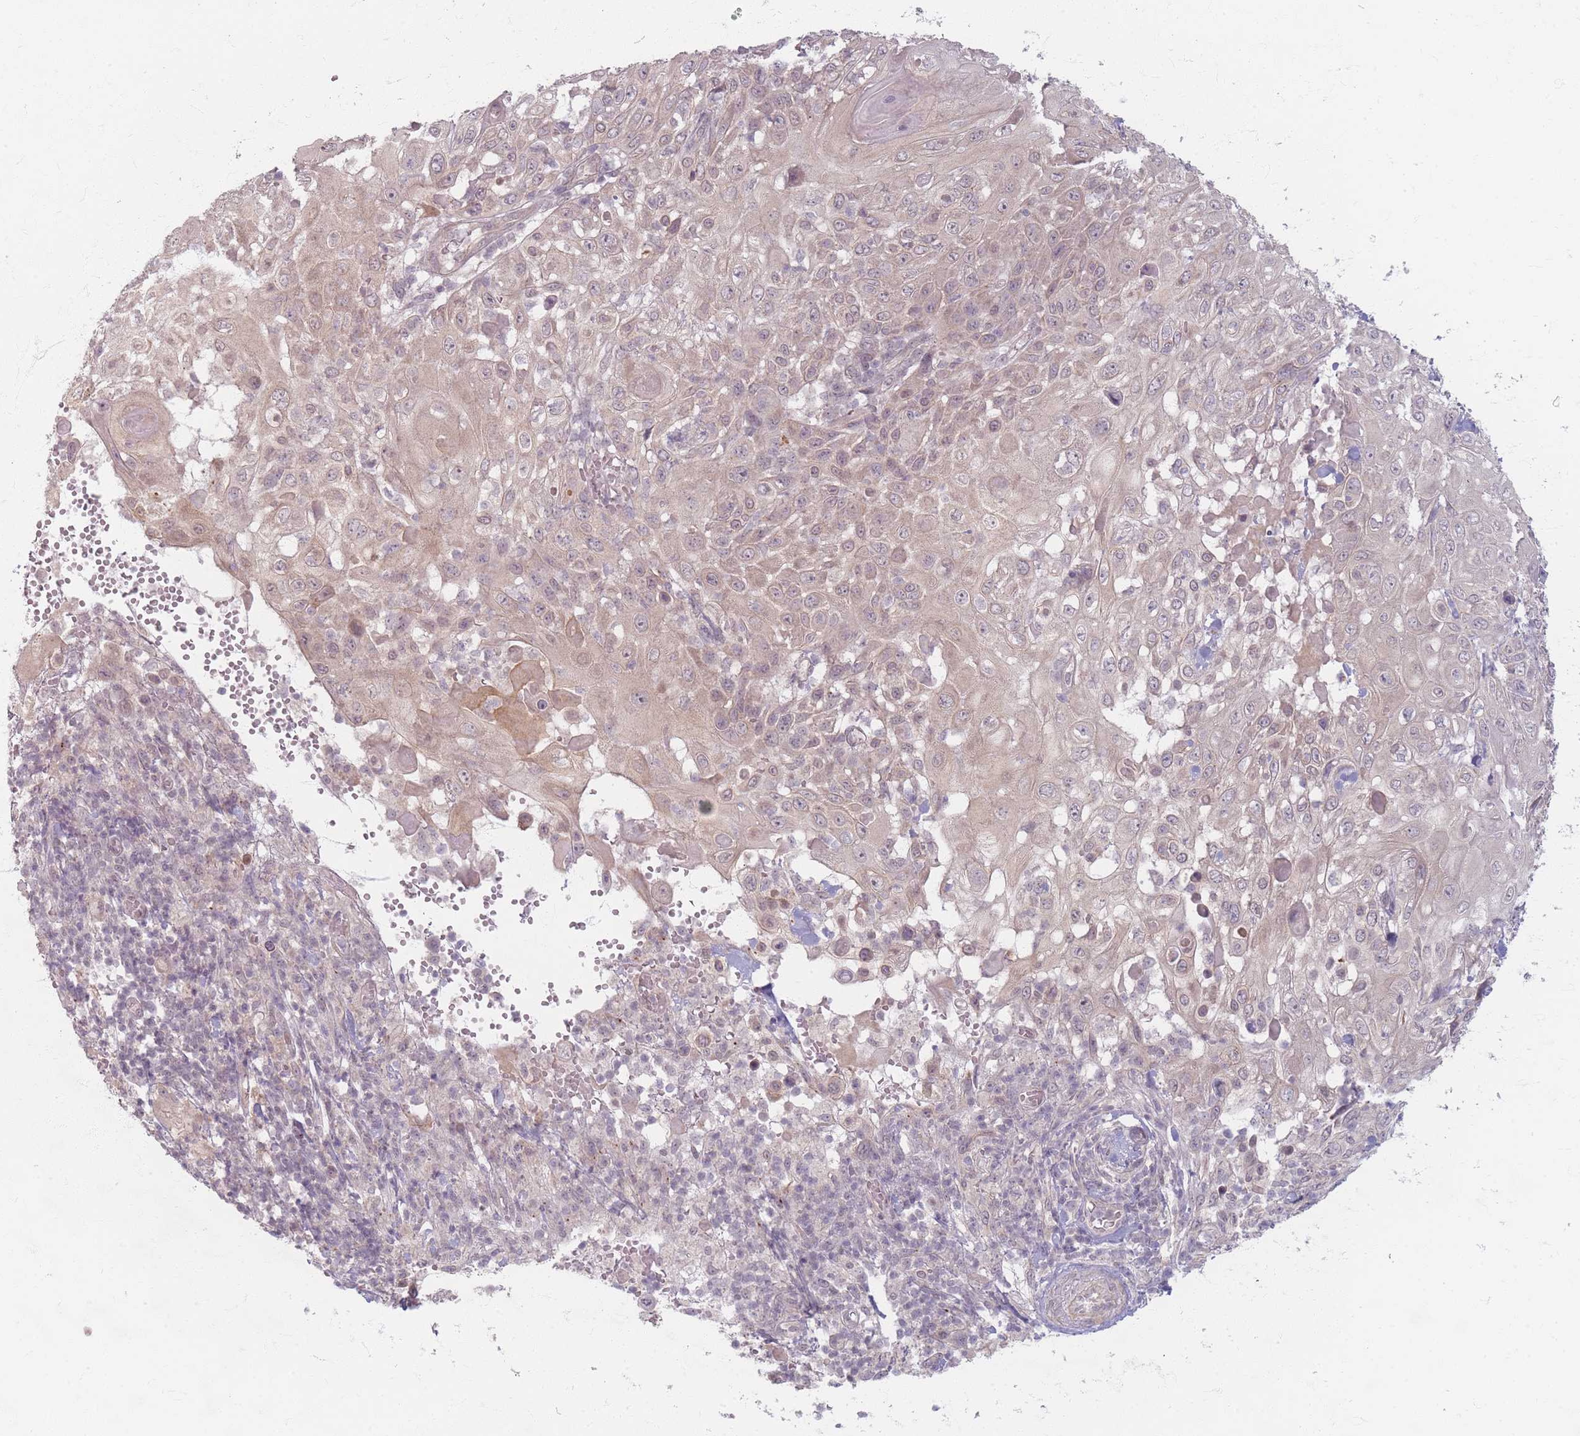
{"staining": {"intensity": "weak", "quantity": ">75%", "location": "cytoplasmic/membranous,nuclear"}, "tissue": "skin cancer", "cell_type": "Tumor cells", "image_type": "cancer", "snomed": [{"axis": "morphology", "description": "Normal tissue, NOS"}, {"axis": "morphology", "description": "Squamous cell carcinoma, NOS"}, {"axis": "topography", "description": "Skin"}, {"axis": "topography", "description": "Cartilage tissue"}], "caption": "Weak cytoplasmic/membranous and nuclear positivity for a protein is identified in about >75% of tumor cells of skin cancer using immunohistochemistry (IHC).", "gene": "GABRA6", "patient": {"sex": "female", "age": 79}}